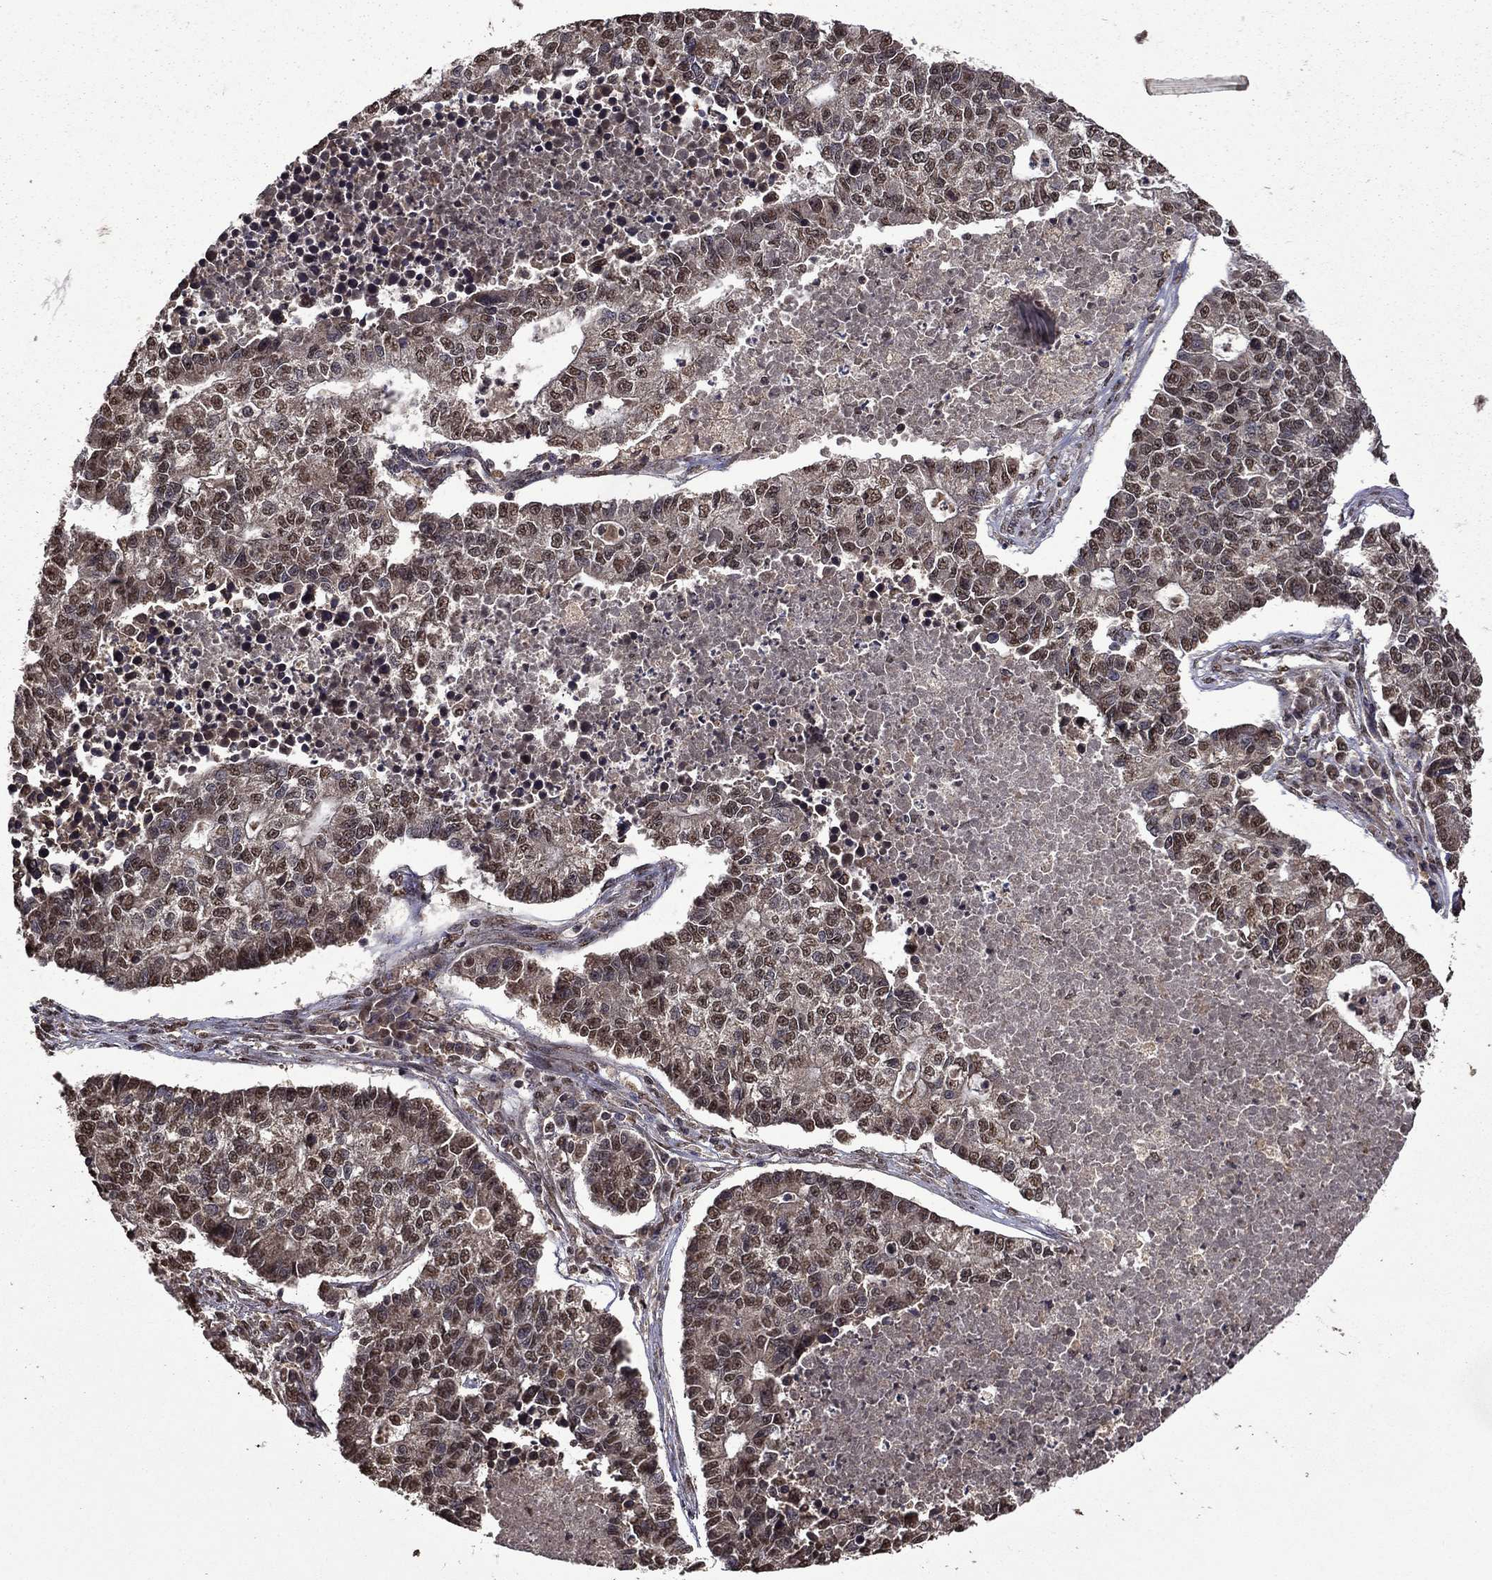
{"staining": {"intensity": "moderate", "quantity": "25%-75%", "location": "cytoplasmic/membranous,nuclear"}, "tissue": "lung cancer", "cell_type": "Tumor cells", "image_type": "cancer", "snomed": [{"axis": "morphology", "description": "Adenocarcinoma, NOS"}, {"axis": "topography", "description": "Lung"}], "caption": "About 25%-75% of tumor cells in human lung adenocarcinoma display moderate cytoplasmic/membranous and nuclear protein positivity as visualized by brown immunohistochemical staining.", "gene": "ITM2B", "patient": {"sex": "male", "age": 57}}